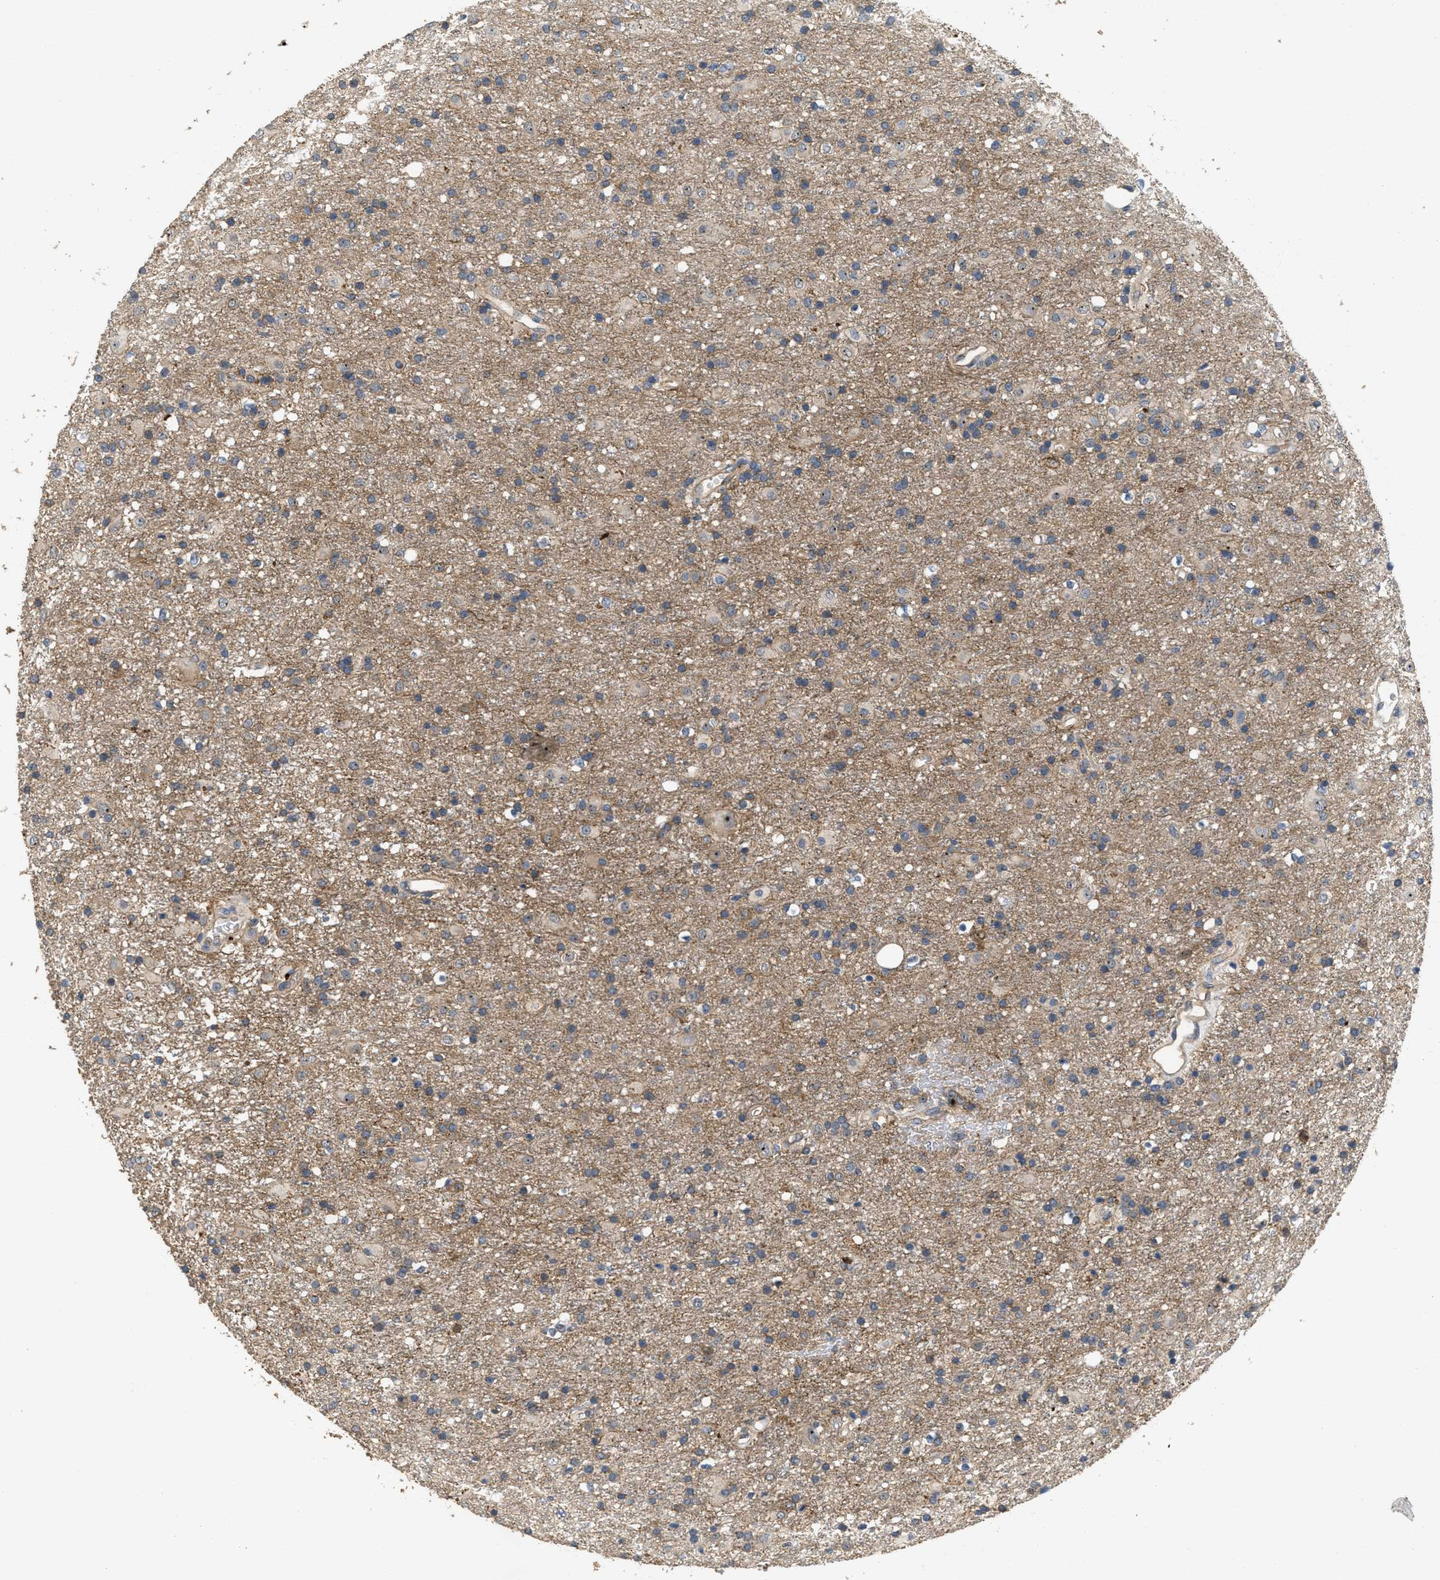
{"staining": {"intensity": "weak", "quantity": ">75%", "location": "cytoplasmic/membranous"}, "tissue": "glioma", "cell_type": "Tumor cells", "image_type": "cancer", "snomed": [{"axis": "morphology", "description": "Glioma, malignant, Low grade"}, {"axis": "topography", "description": "Brain"}], "caption": "Malignant glioma (low-grade) stained with a brown dye displays weak cytoplasmic/membranous positive expression in about >75% of tumor cells.", "gene": "OSMR", "patient": {"sex": "male", "age": 65}}